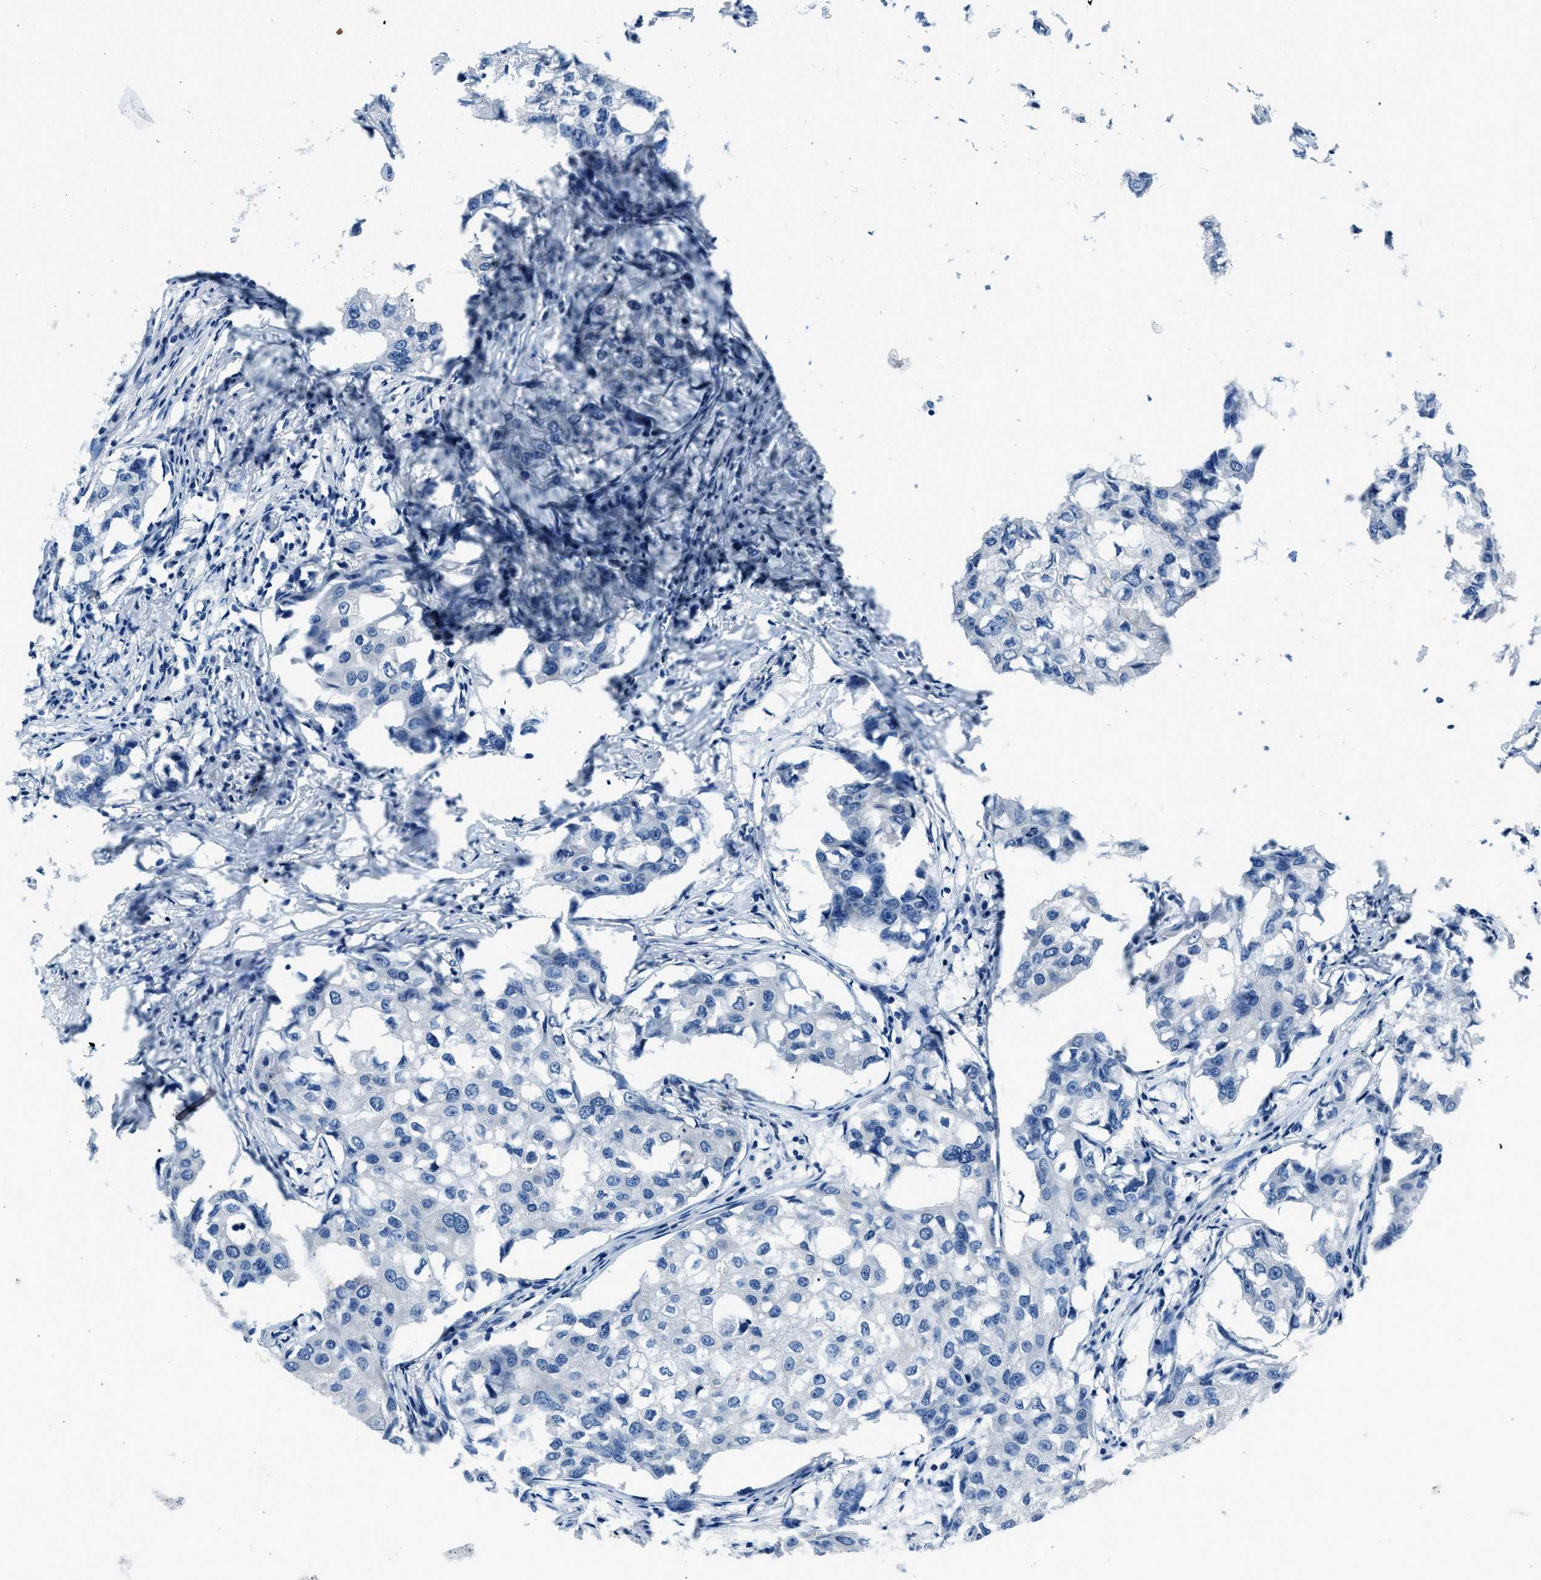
{"staining": {"intensity": "negative", "quantity": "none", "location": "none"}, "tissue": "breast cancer", "cell_type": "Tumor cells", "image_type": "cancer", "snomed": [{"axis": "morphology", "description": "Duct carcinoma"}, {"axis": "topography", "description": "Breast"}], "caption": "A photomicrograph of human breast infiltrating ductal carcinoma is negative for staining in tumor cells. (DAB IHC, high magnification).", "gene": "GJA3", "patient": {"sex": "female", "age": 27}}